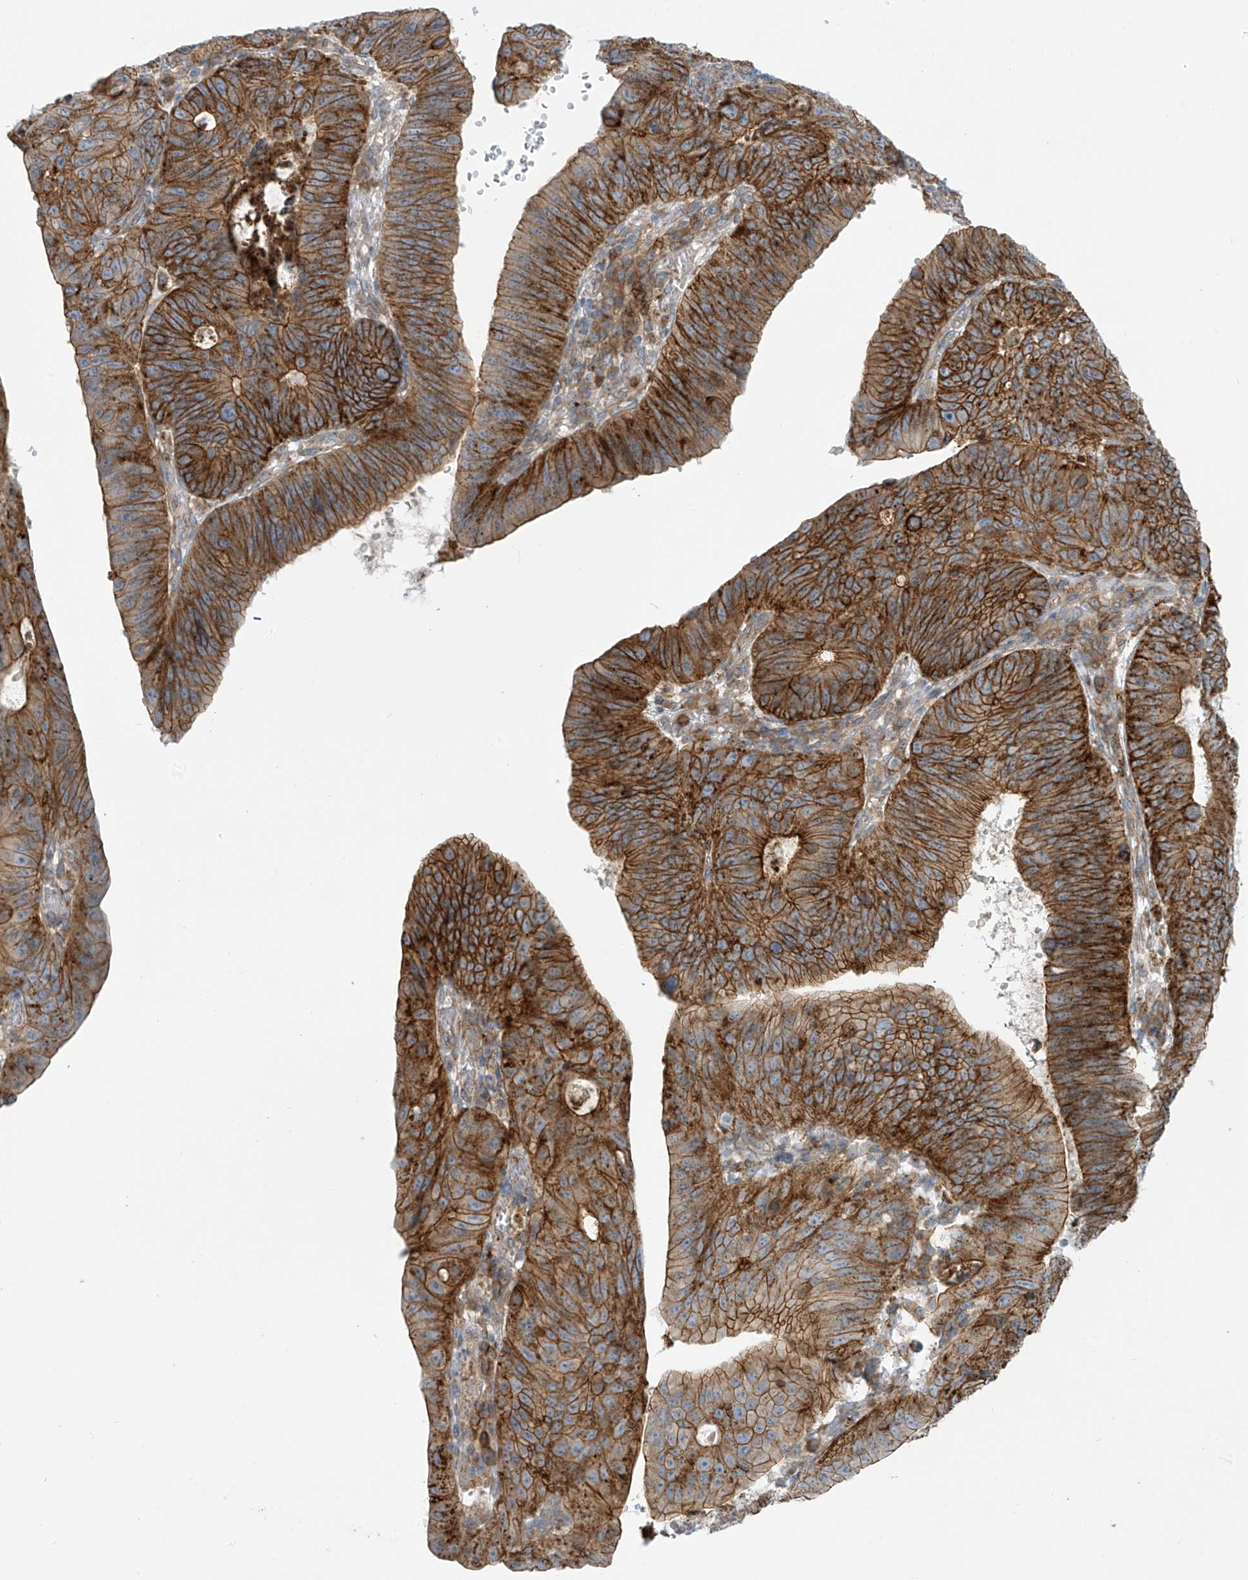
{"staining": {"intensity": "strong", "quantity": ">75%", "location": "cytoplasmic/membranous"}, "tissue": "stomach cancer", "cell_type": "Tumor cells", "image_type": "cancer", "snomed": [{"axis": "morphology", "description": "Adenocarcinoma, NOS"}, {"axis": "topography", "description": "Stomach"}], "caption": "Stomach adenocarcinoma was stained to show a protein in brown. There is high levels of strong cytoplasmic/membranous expression in about >75% of tumor cells.", "gene": "LZTS3", "patient": {"sex": "male", "age": 59}}